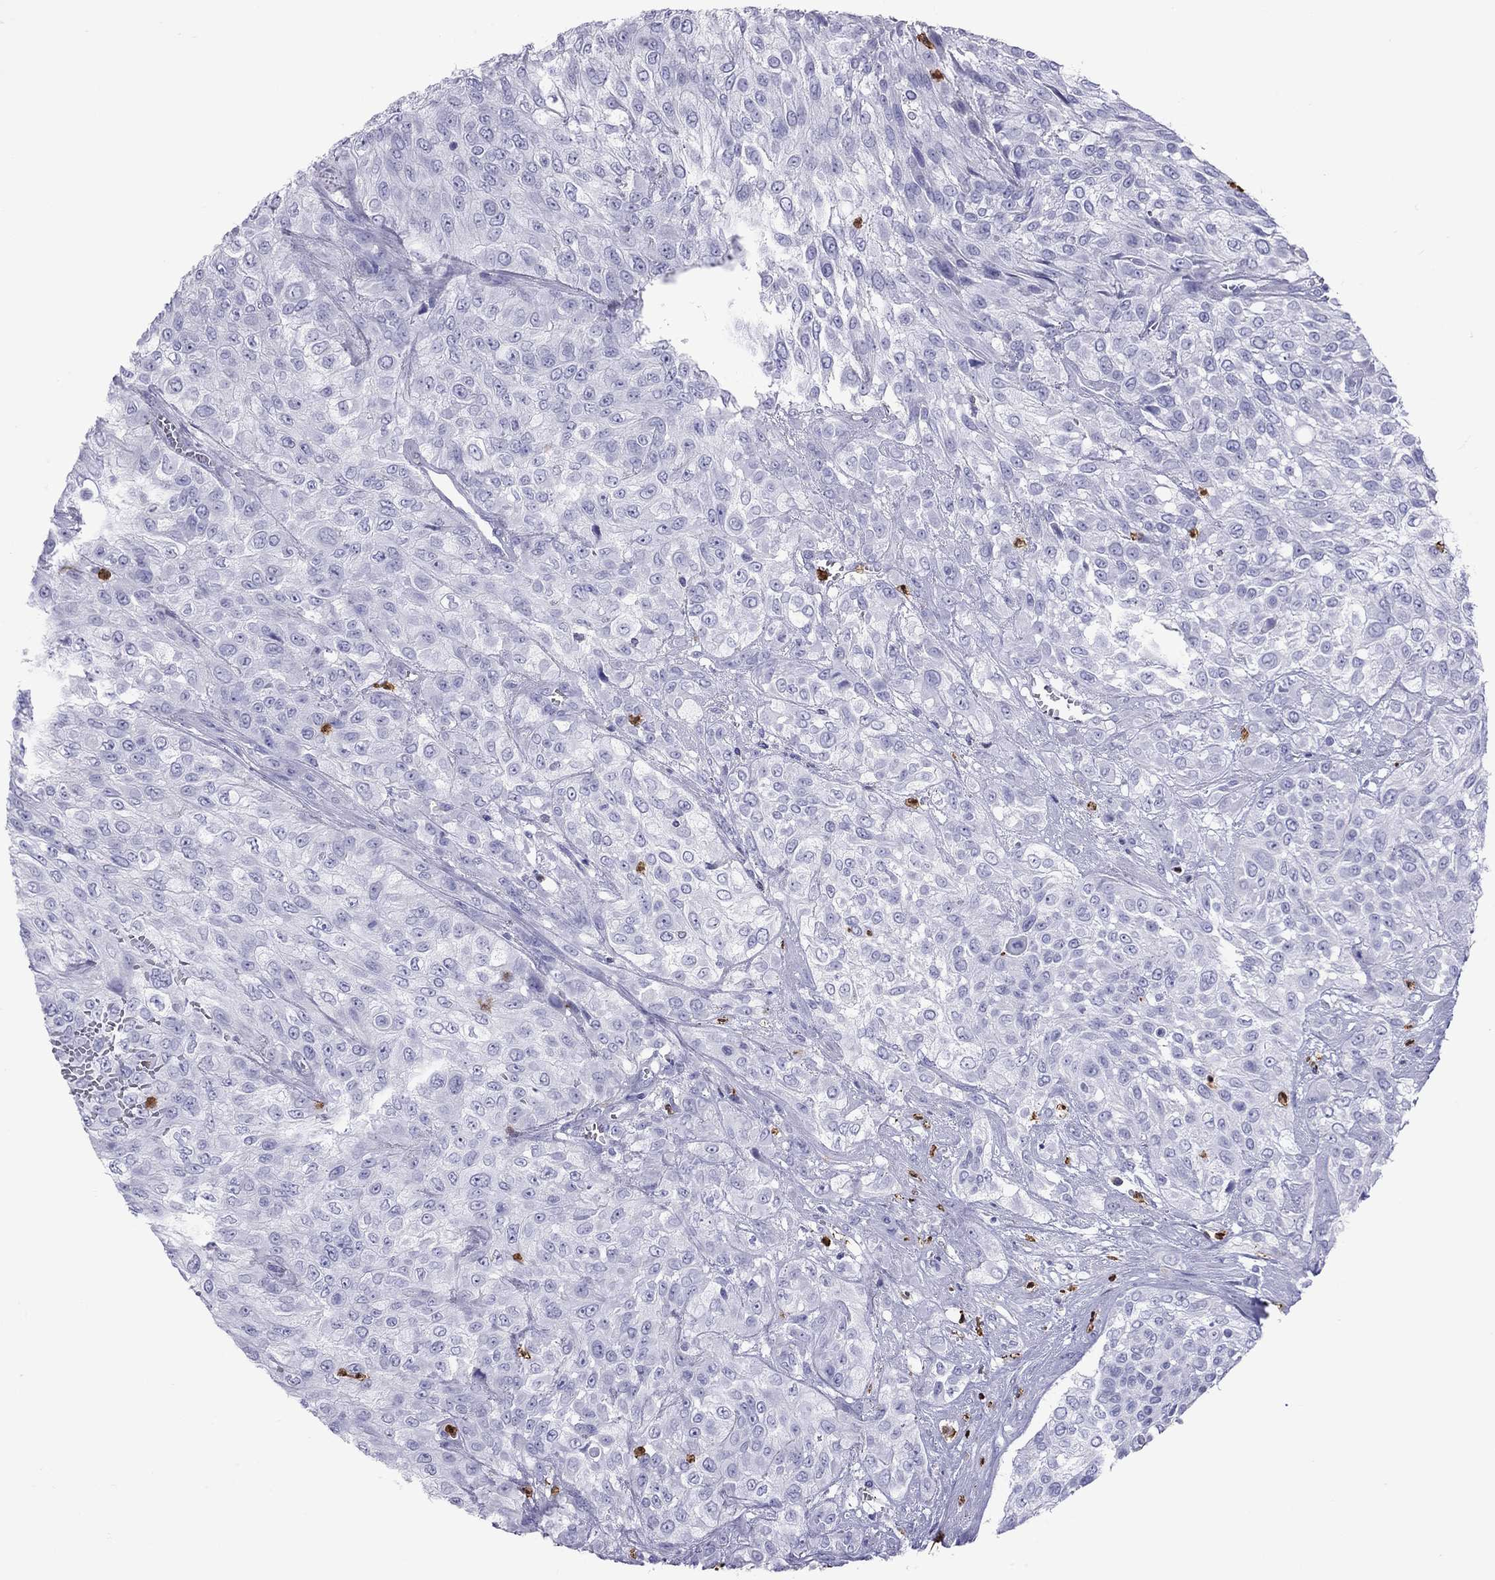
{"staining": {"intensity": "negative", "quantity": "none", "location": "none"}, "tissue": "urothelial cancer", "cell_type": "Tumor cells", "image_type": "cancer", "snomed": [{"axis": "morphology", "description": "Urothelial carcinoma, High grade"}, {"axis": "topography", "description": "Urinary bladder"}], "caption": "Immunohistochemistry (IHC) photomicrograph of neoplastic tissue: human urothelial cancer stained with DAB (3,3'-diaminobenzidine) exhibits no significant protein expression in tumor cells.", "gene": "SLAMF1", "patient": {"sex": "male", "age": 57}}